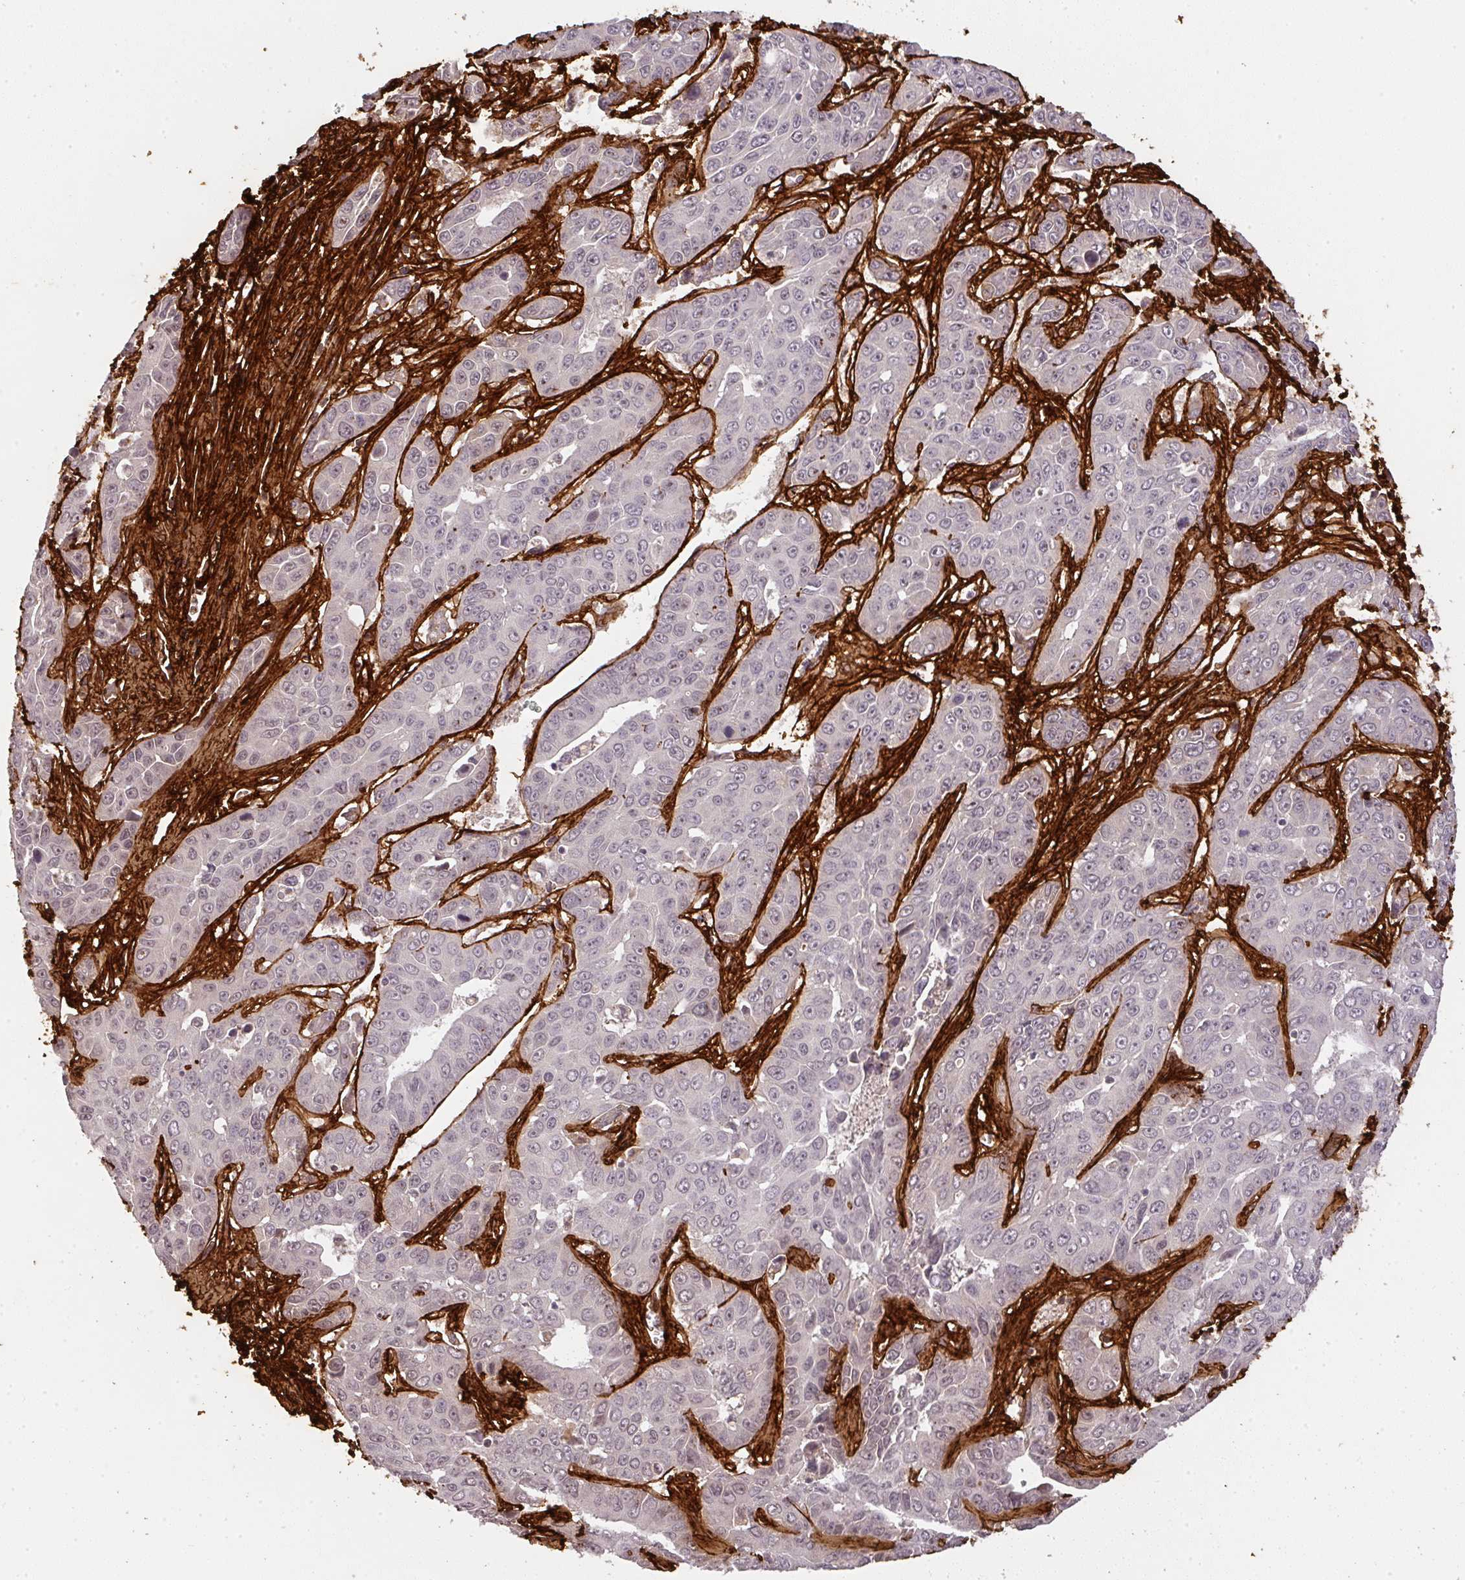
{"staining": {"intensity": "negative", "quantity": "none", "location": "none"}, "tissue": "liver cancer", "cell_type": "Tumor cells", "image_type": "cancer", "snomed": [{"axis": "morphology", "description": "Cholangiocarcinoma"}, {"axis": "topography", "description": "Liver"}], "caption": "Immunohistochemical staining of human cholangiocarcinoma (liver) demonstrates no significant expression in tumor cells. The staining is performed using DAB brown chromogen with nuclei counter-stained in using hematoxylin.", "gene": "COL3A1", "patient": {"sex": "female", "age": 52}}